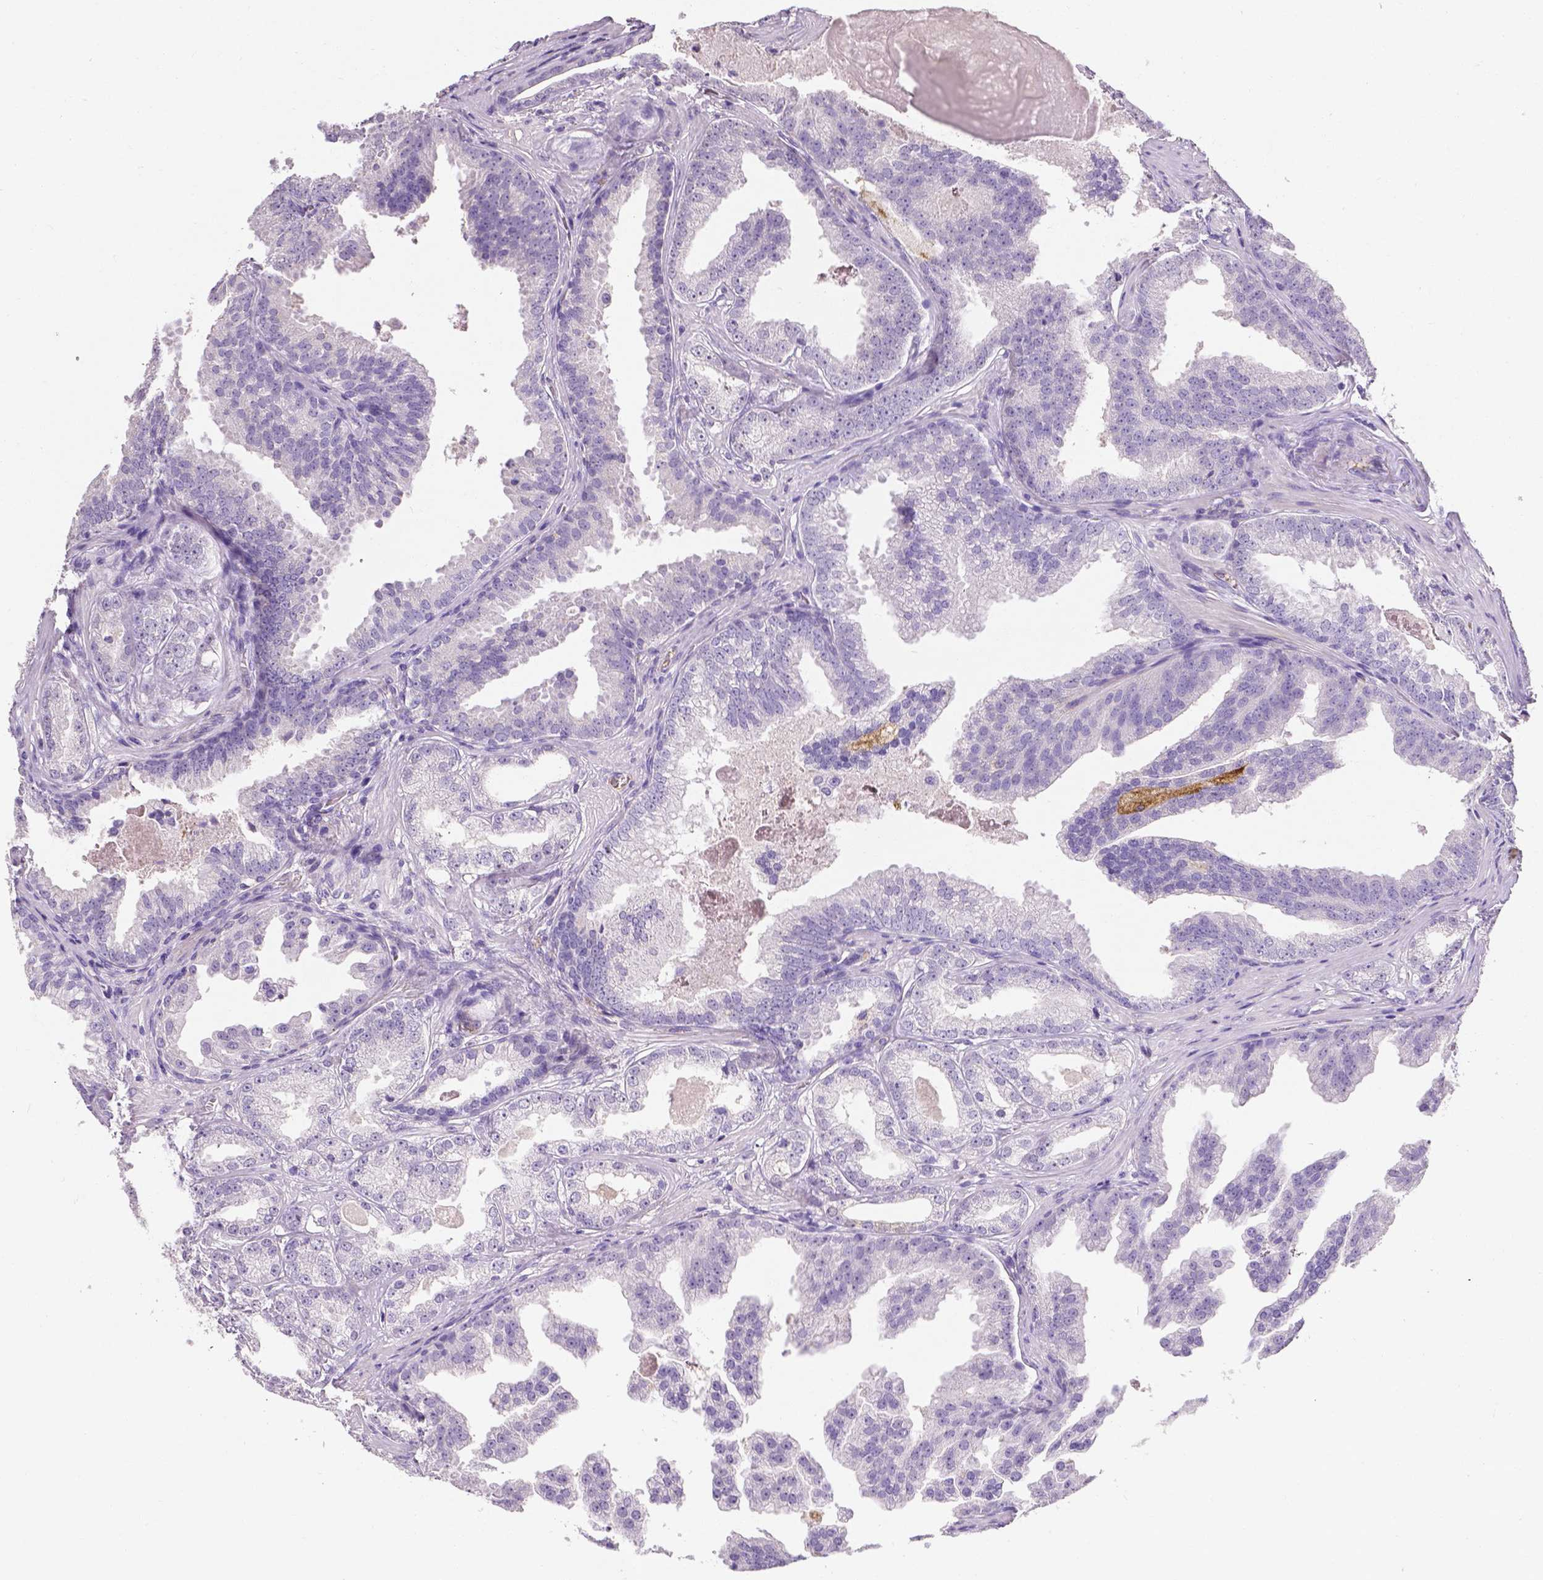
{"staining": {"intensity": "negative", "quantity": "none", "location": "none"}, "tissue": "prostate cancer", "cell_type": "Tumor cells", "image_type": "cancer", "snomed": [{"axis": "morphology", "description": "Adenocarcinoma, Low grade"}, {"axis": "topography", "description": "Prostate"}], "caption": "This is a histopathology image of IHC staining of prostate low-grade adenocarcinoma, which shows no staining in tumor cells.", "gene": "APOE", "patient": {"sex": "male", "age": 65}}